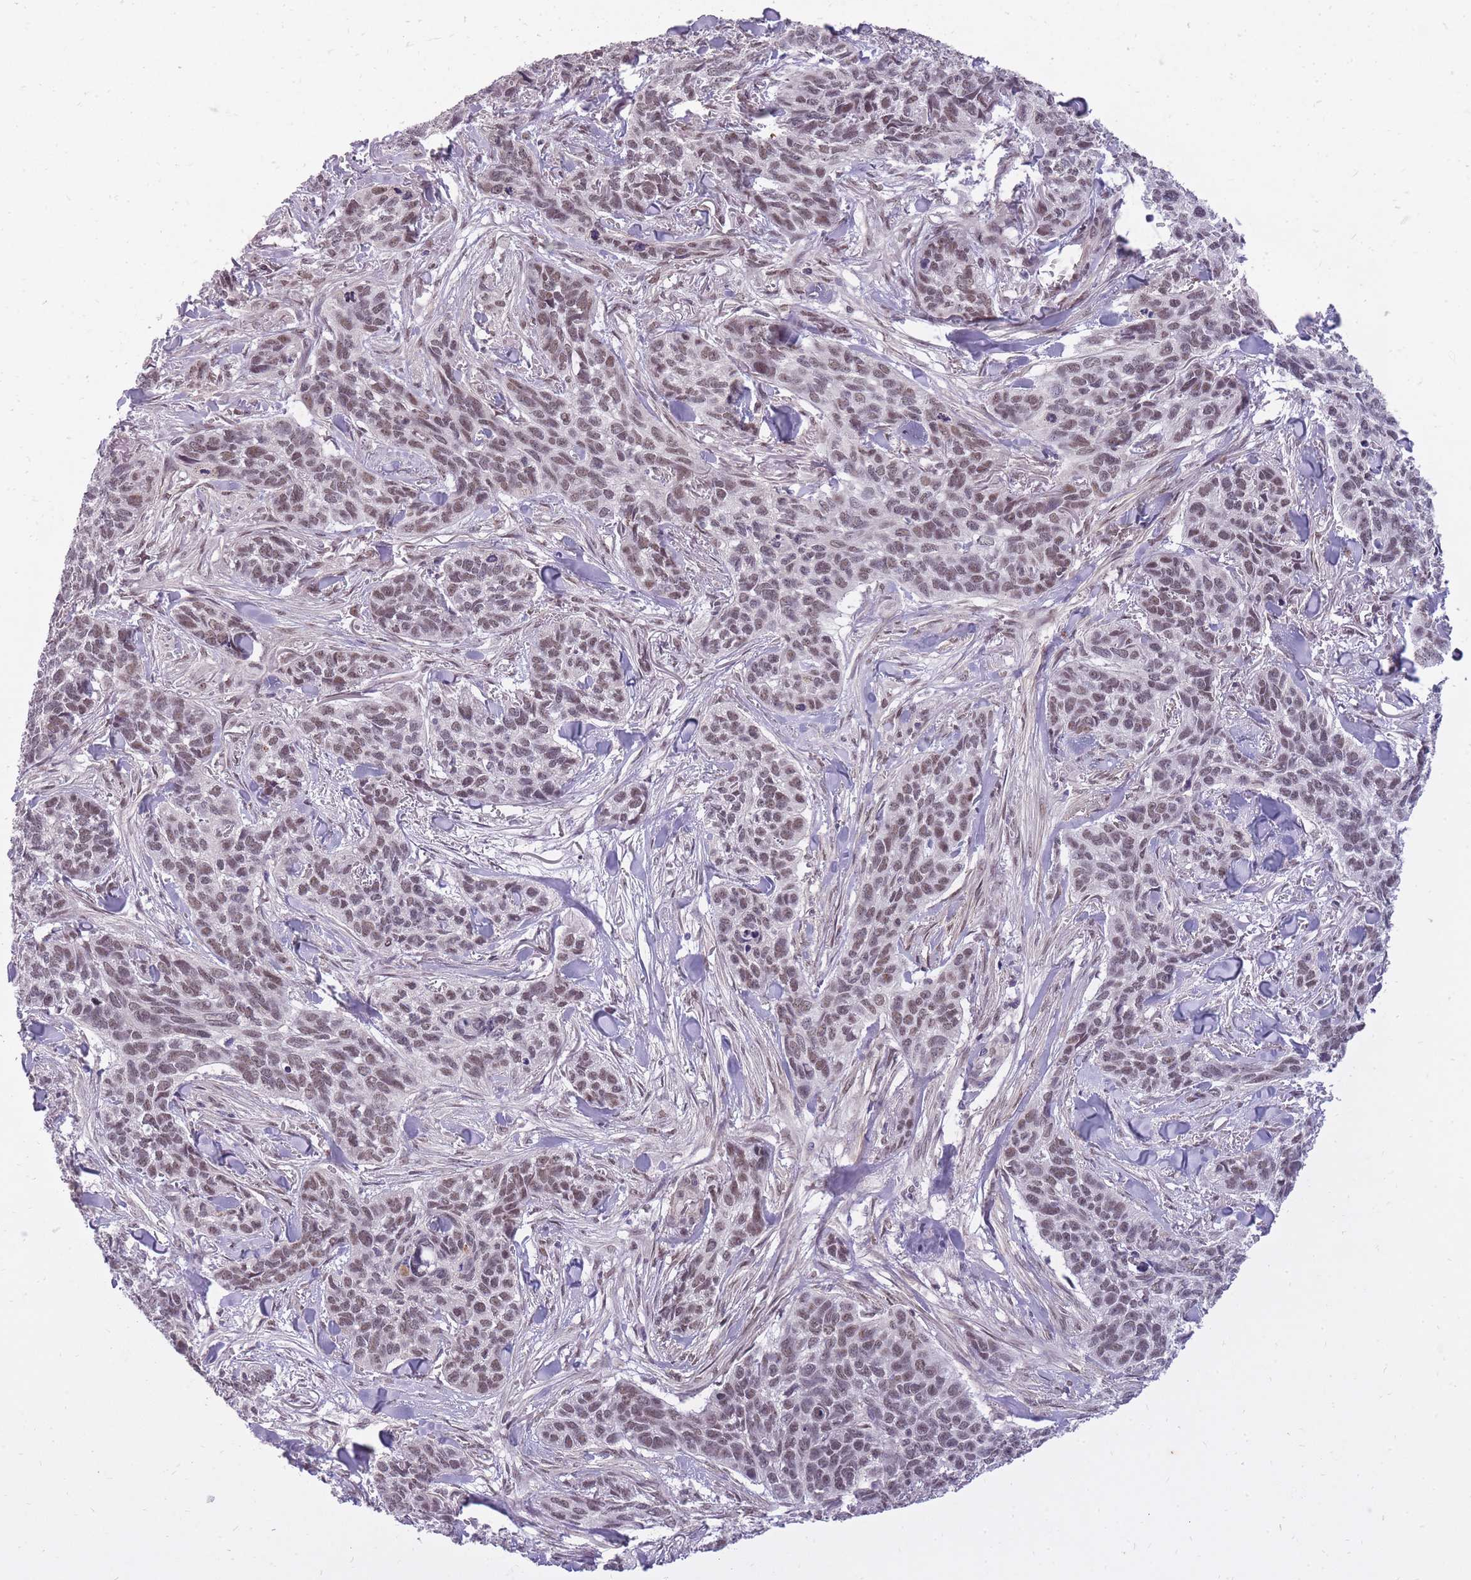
{"staining": {"intensity": "moderate", "quantity": ">75%", "location": "nuclear"}, "tissue": "skin cancer", "cell_type": "Tumor cells", "image_type": "cancer", "snomed": [{"axis": "morphology", "description": "Basal cell carcinoma"}, {"axis": "topography", "description": "Skin"}], "caption": "A photomicrograph showing moderate nuclear positivity in about >75% of tumor cells in skin cancer (basal cell carcinoma), as visualized by brown immunohistochemical staining.", "gene": "TIGD1", "patient": {"sex": "male", "age": 86}}